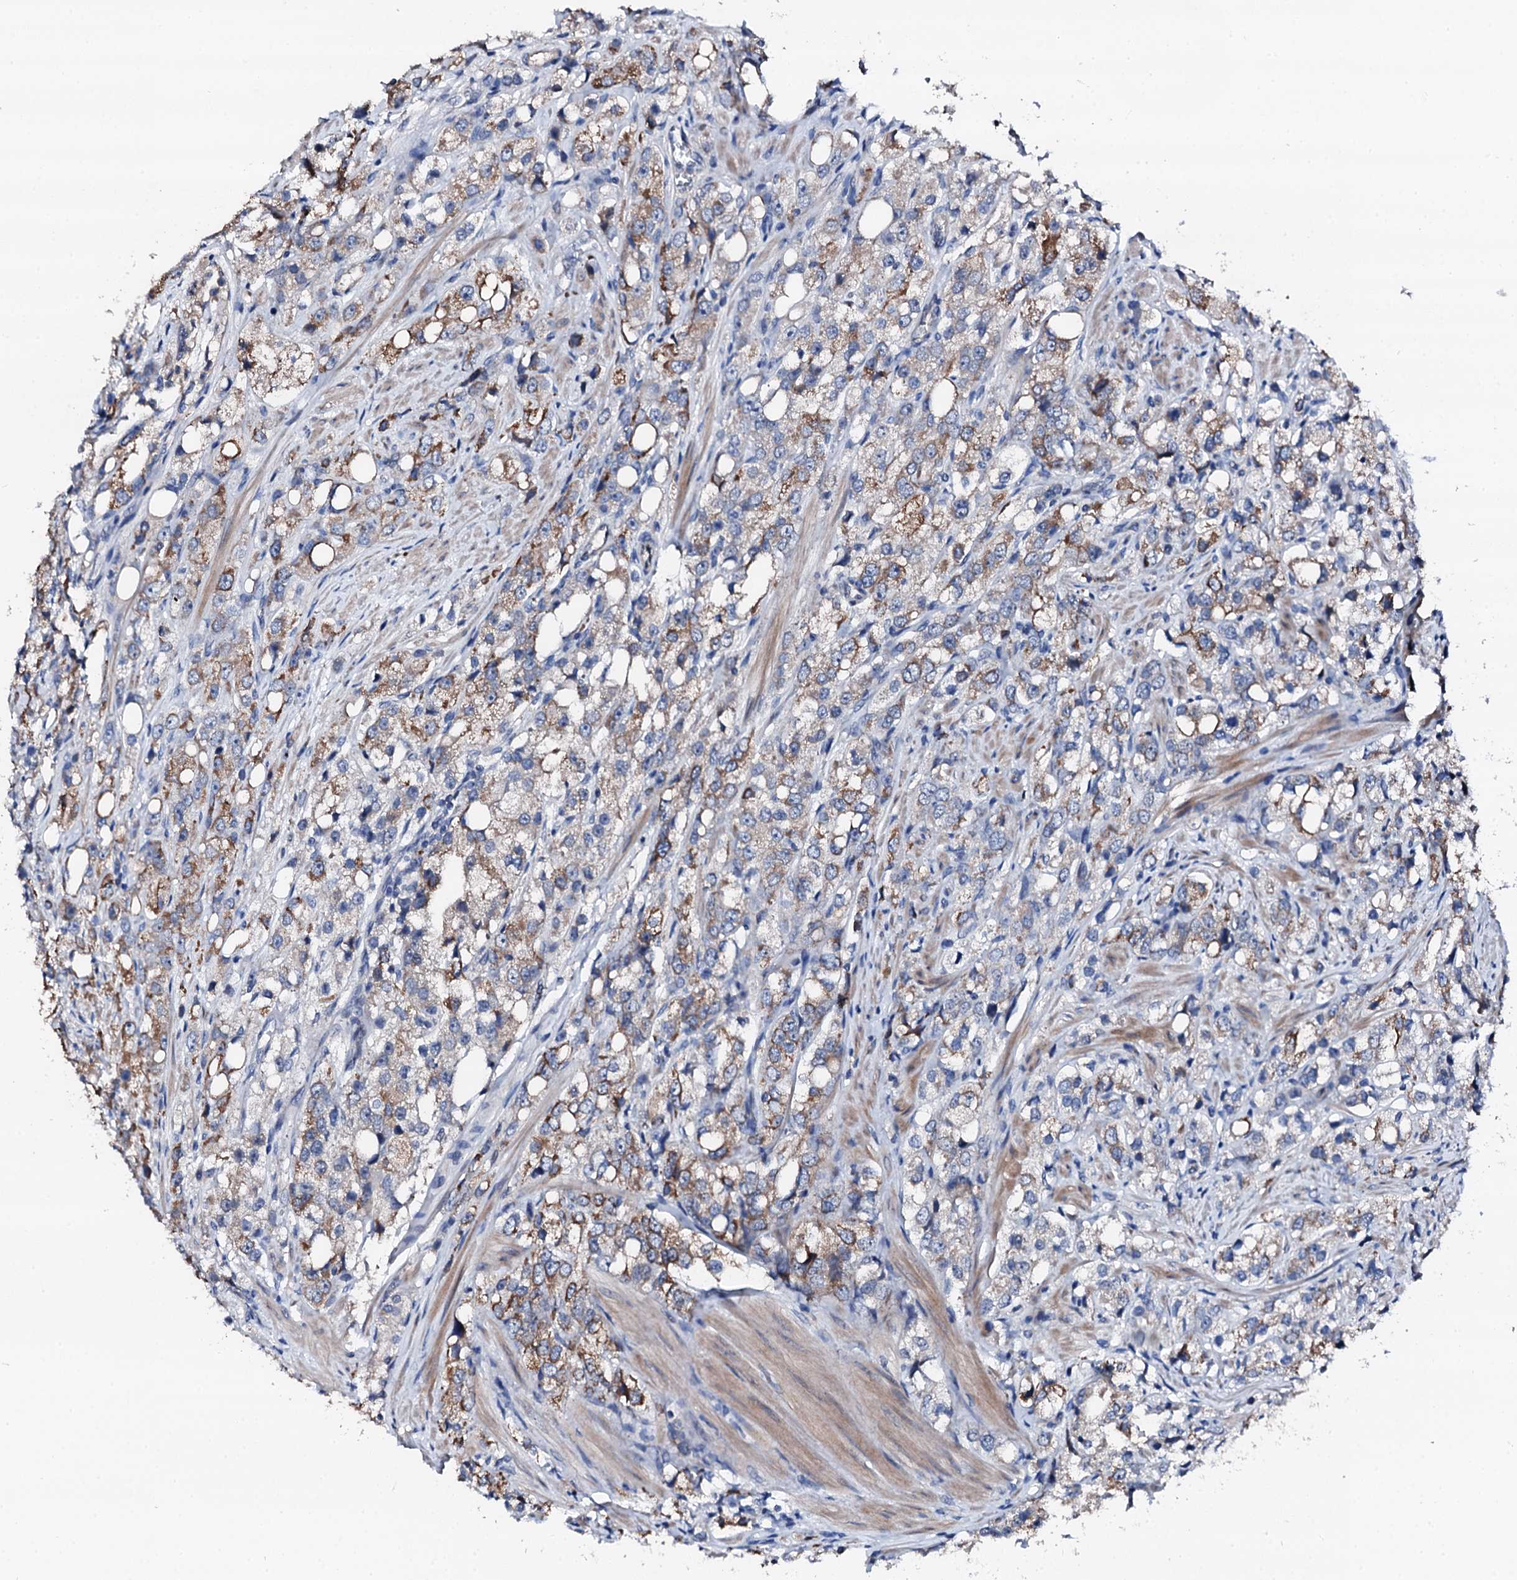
{"staining": {"intensity": "moderate", "quantity": "25%-75%", "location": "cytoplasmic/membranous"}, "tissue": "prostate cancer", "cell_type": "Tumor cells", "image_type": "cancer", "snomed": [{"axis": "morphology", "description": "Adenocarcinoma, NOS"}, {"axis": "topography", "description": "Prostate"}], "caption": "A photomicrograph of adenocarcinoma (prostate) stained for a protein demonstrates moderate cytoplasmic/membranous brown staining in tumor cells.", "gene": "TRAFD1", "patient": {"sex": "male", "age": 79}}